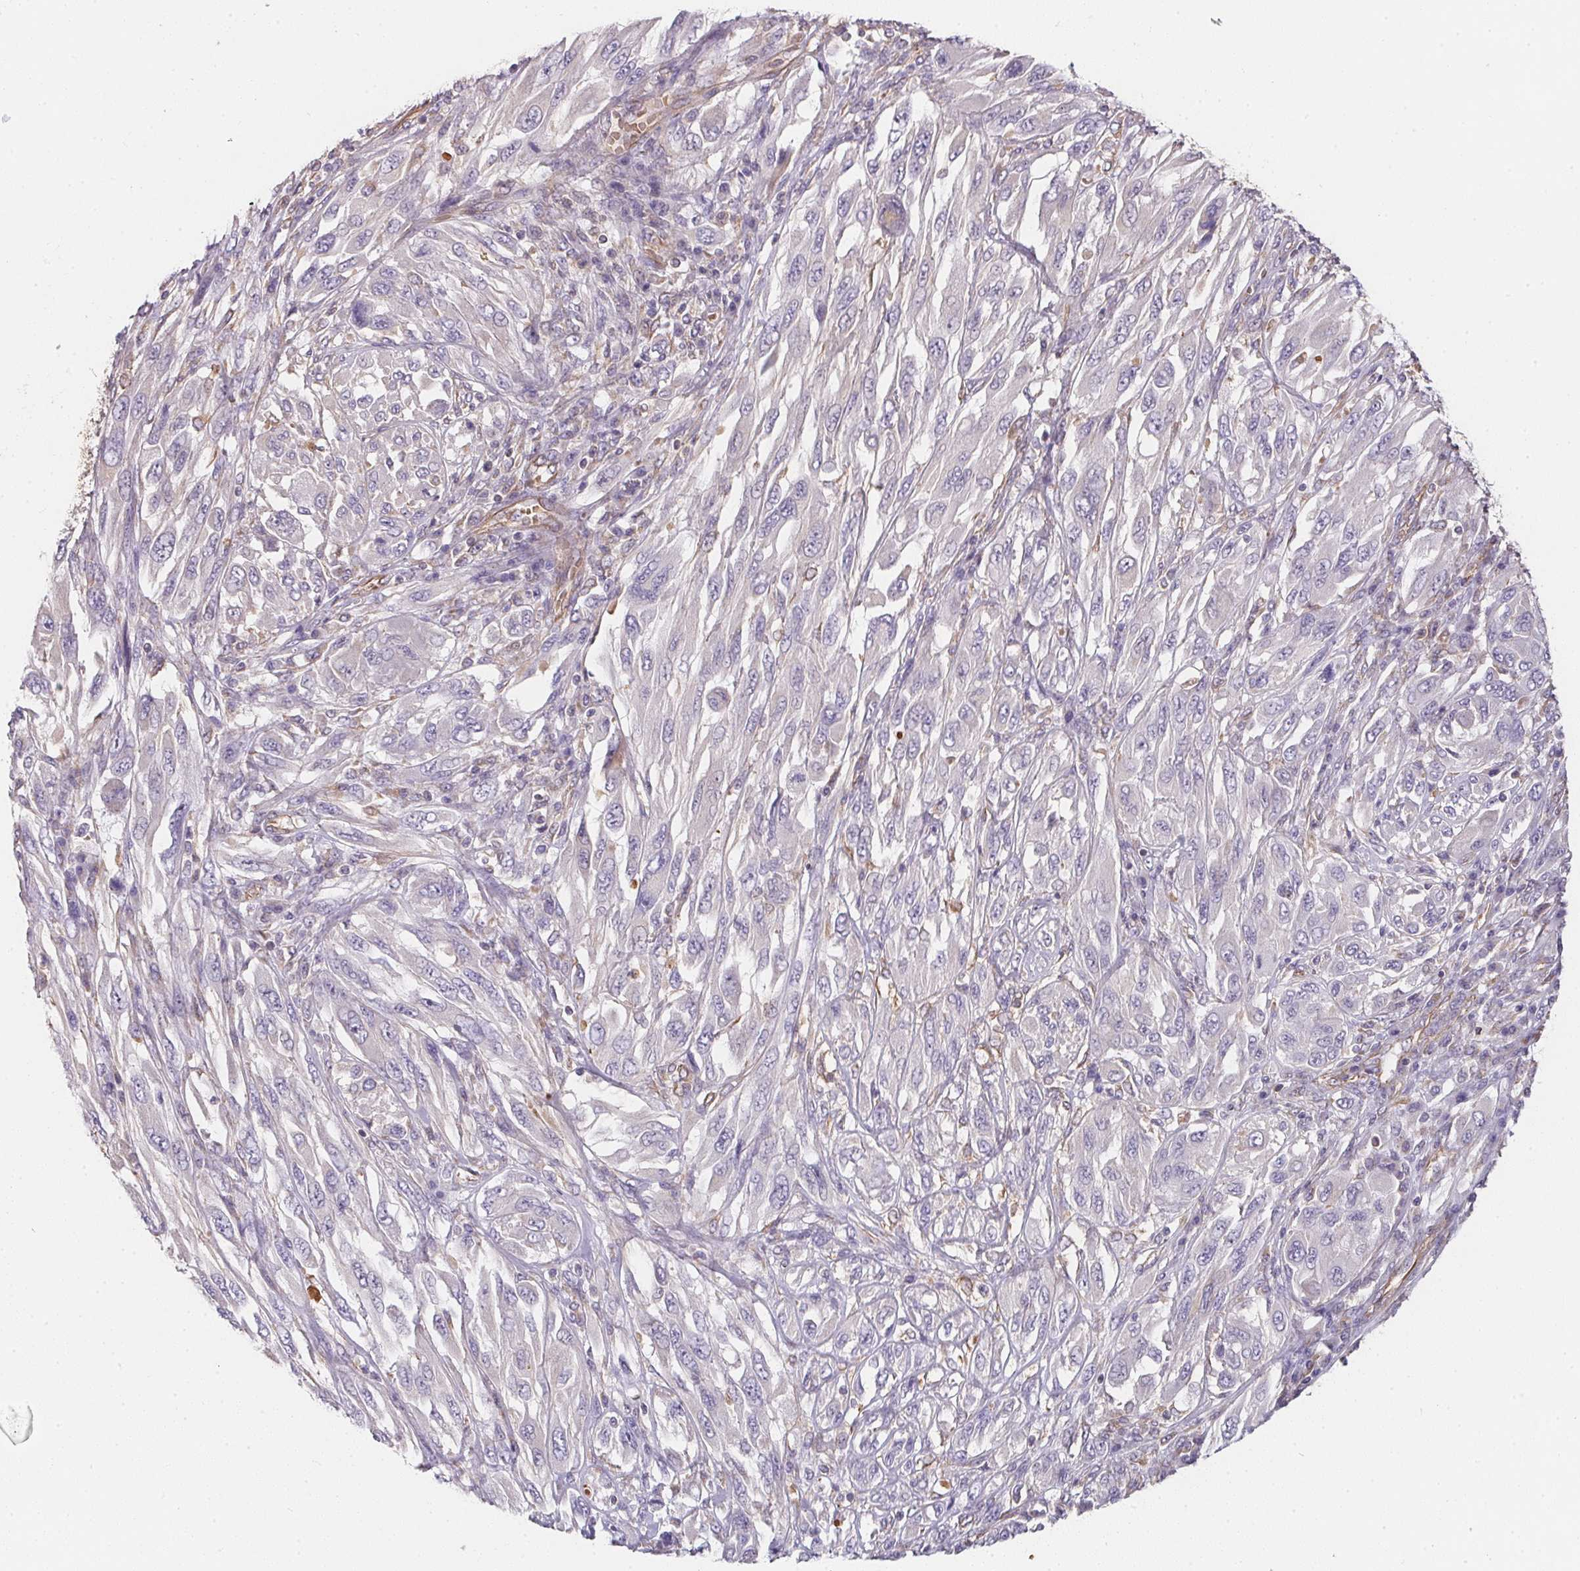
{"staining": {"intensity": "negative", "quantity": "none", "location": "none"}, "tissue": "melanoma", "cell_type": "Tumor cells", "image_type": "cancer", "snomed": [{"axis": "morphology", "description": "Malignant melanoma, NOS"}, {"axis": "topography", "description": "Skin"}], "caption": "Photomicrograph shows no protein expression in tumor cells of melanoma tissue.", "gene": "TBKBP1", "patient": {"sex": "female", "age": 91}}